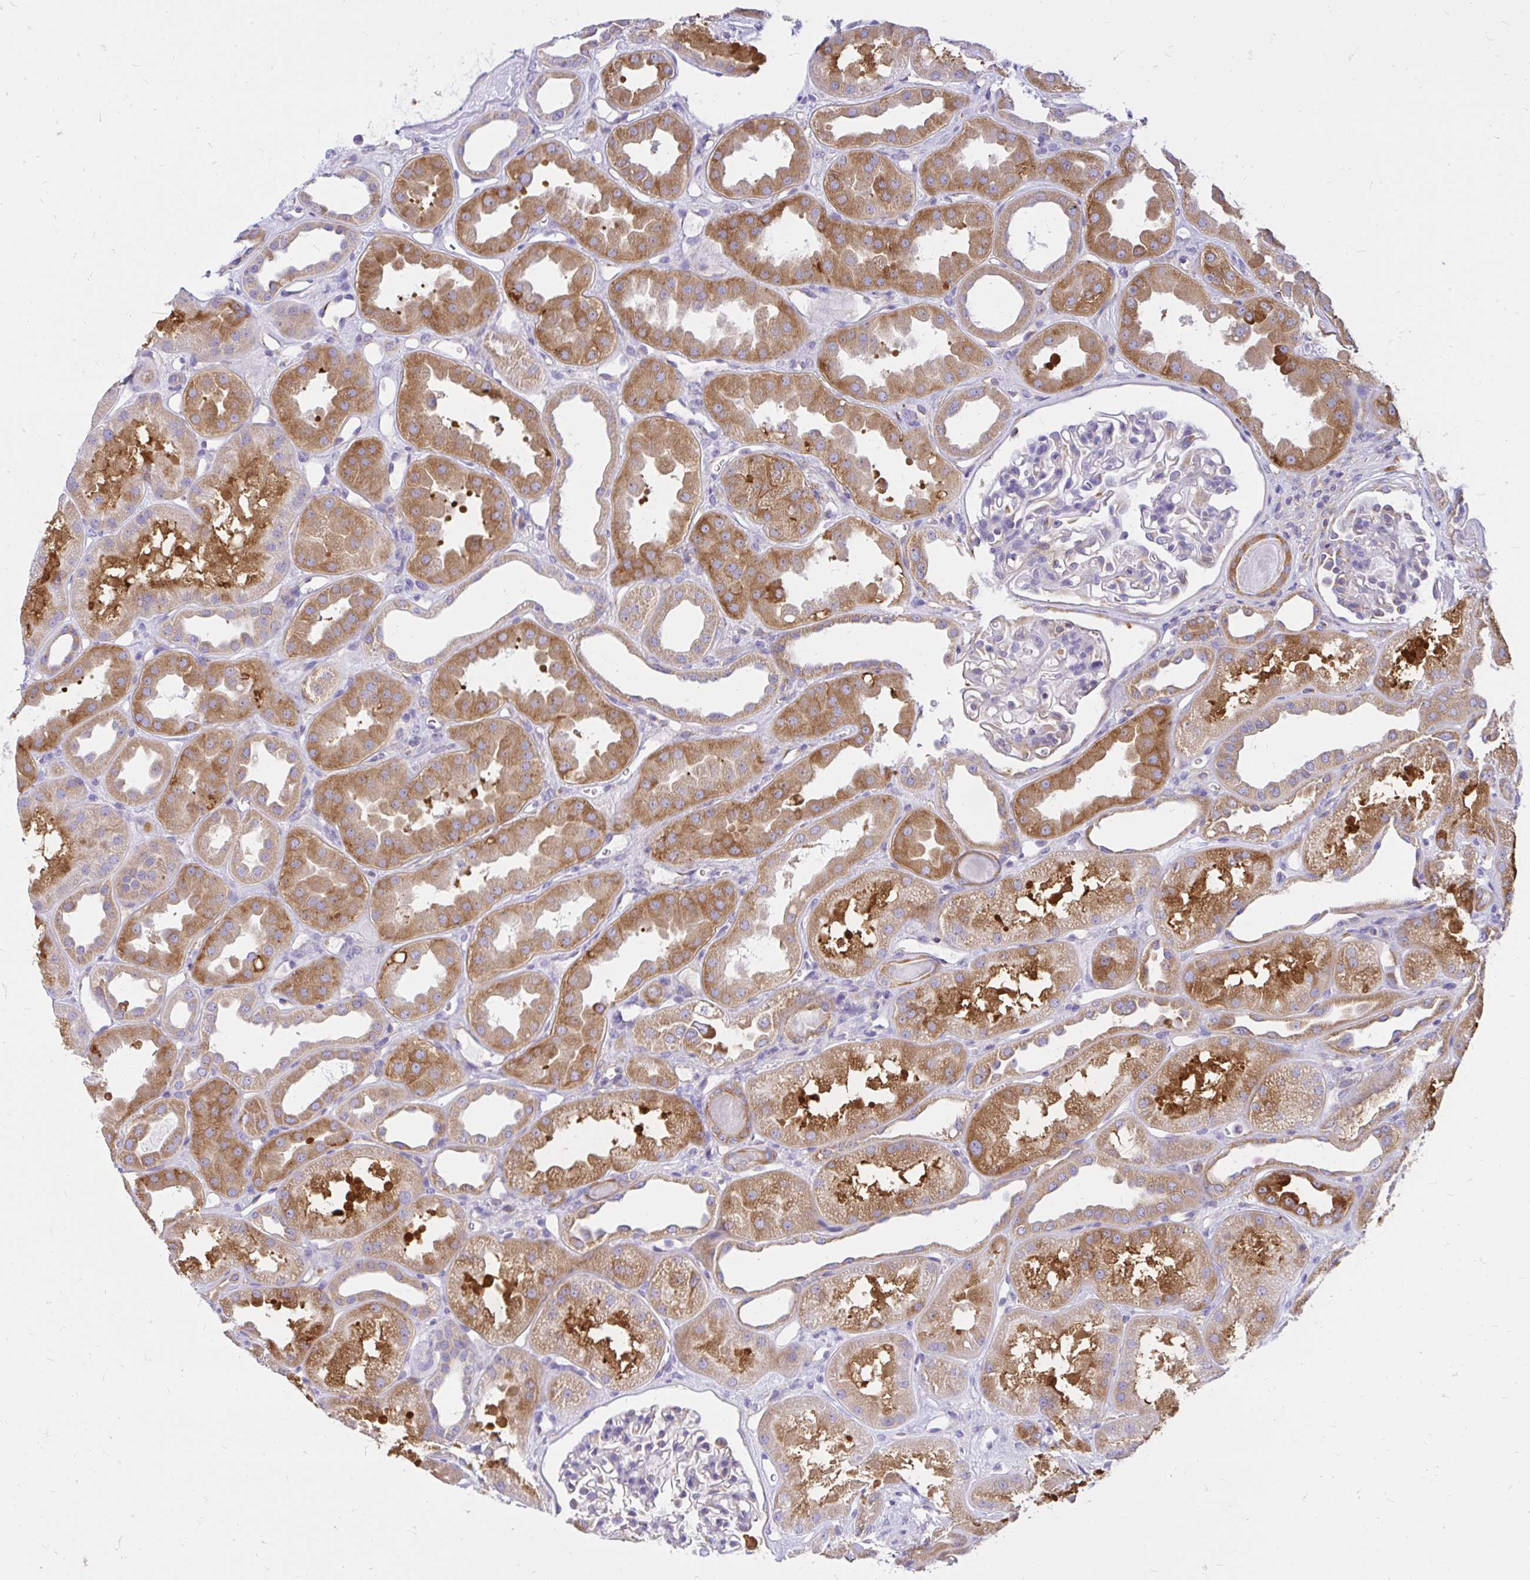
{"staining": {"intensity": "moderate", "quantity": "<25%", "location": "cytoplasmic/membranous"}, "tissue": "kidney", "cell_type": "Cells in glomeruli", "image_type": "normal", "snomed": [{"axis": "morphology", "description": "Normal tissue, NOS"}, {"axis": "topography", "description": "Kidney"}], "caption": "Protein expression by immunohistochemistry (IHC) reveals moderate cytoplasmic/membranous expression in about <25% of cells in glomeruli in unremarkable kidney. The staining was performed using DAB to visualize the protein expression in brown, while the nuclei were stained in blue with hematoxylin (Magnification: 20x).", "gene": "ABCB10", "patient": {"sex": "male", "age": 61}}